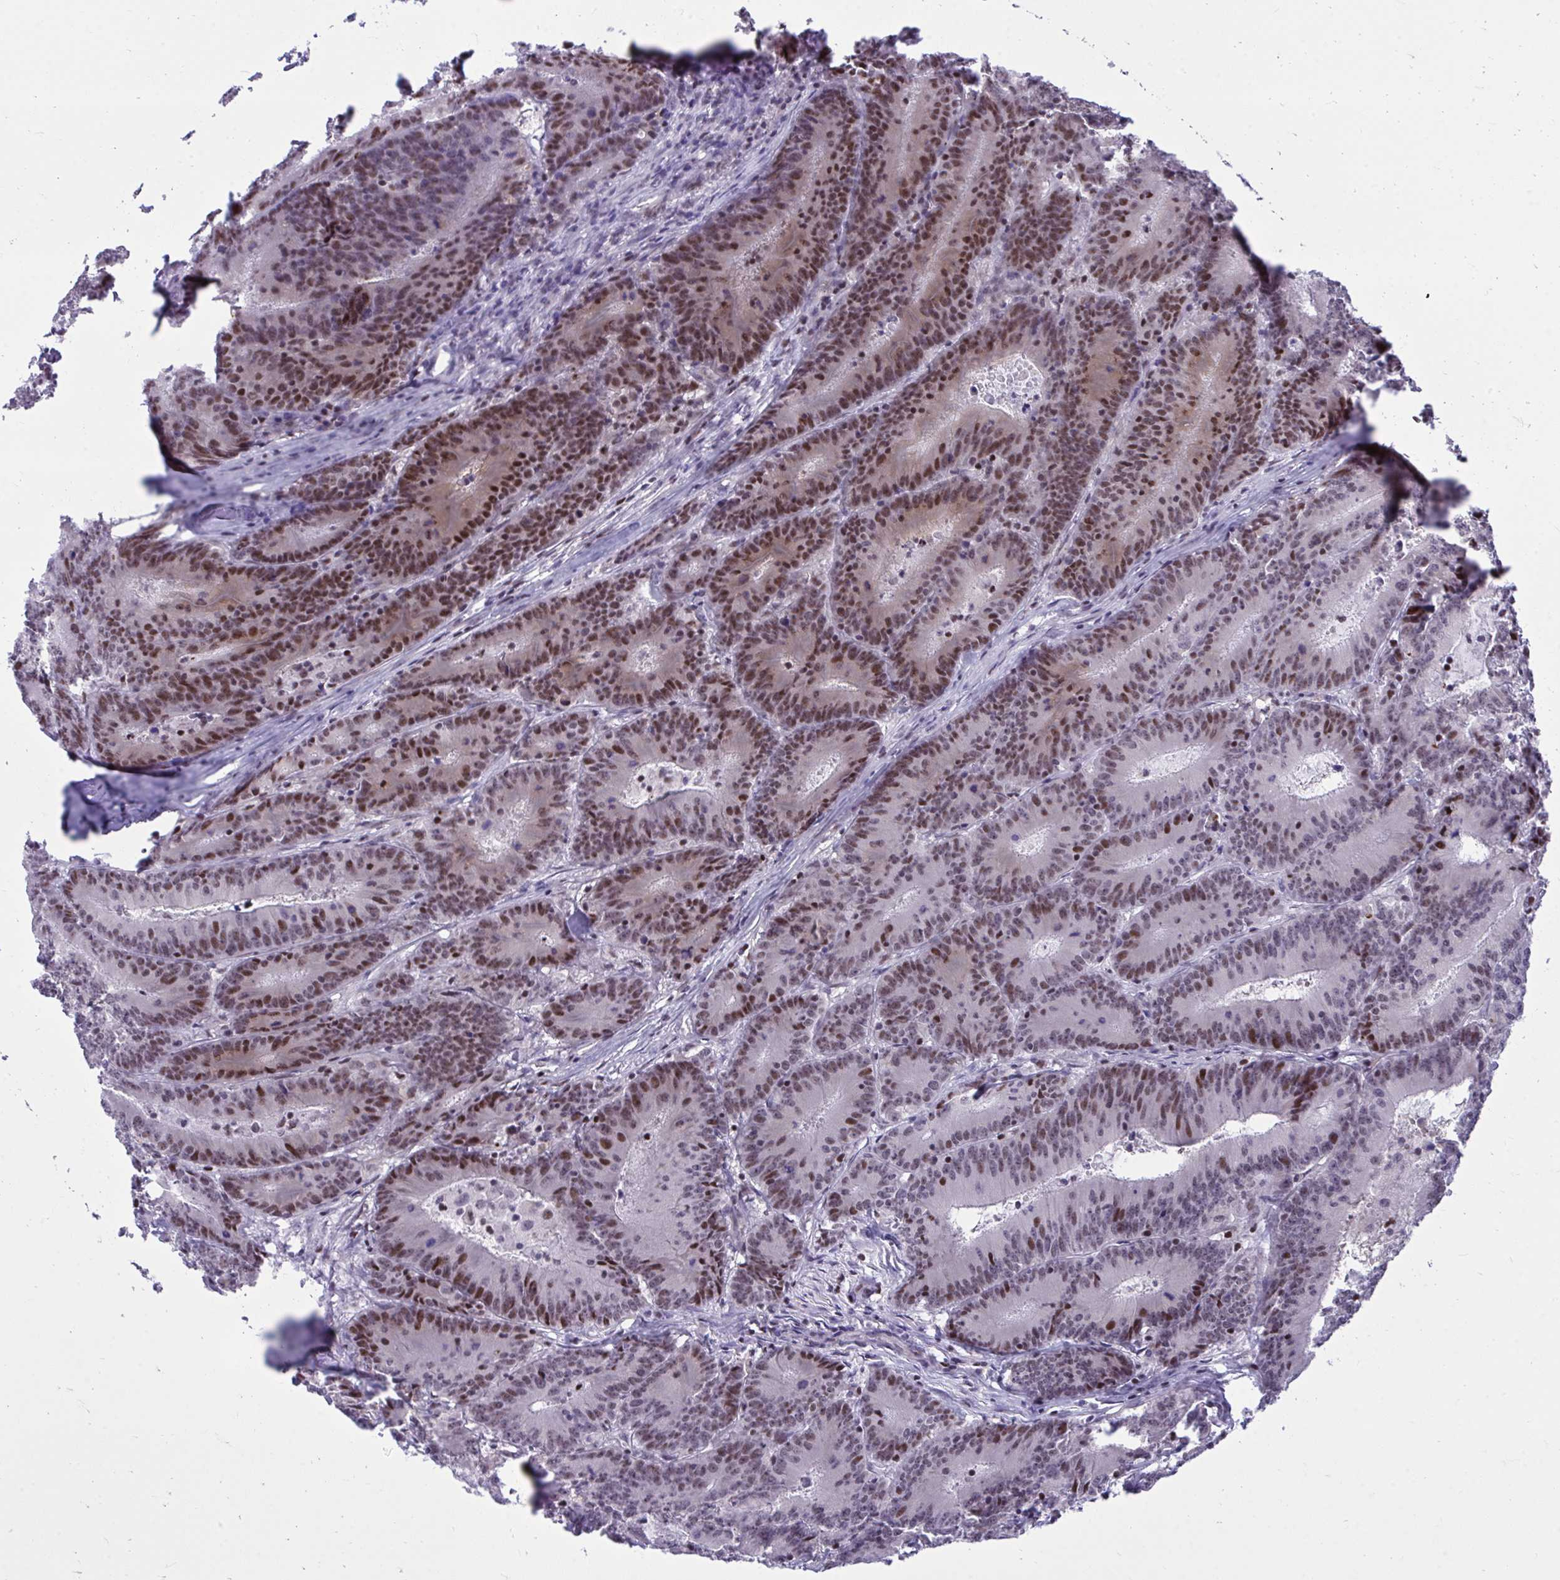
{"staining": {"intensity": "strong", "quantity": "25%-75%", "location": "nuclear"}, "tissue": "colorectal cancer", "cell_type": "Tumor cells", "image_type": "cancer", "snomed": [{"axis": "morphology", "description": "Adenocarcinoma, NOS"}, {"axis": "topography", "description": "Colon"}], "caption": "A histopathology image of adenocarcinoma (colorectal) stained for a protein exhibits strong nuclear brown staining in tumor cells. (brown staining indicates protein expression, while blue staining denotes nuclei).", "gene": "C14orf39", "patient": {"sex": "female", "age": 78}}